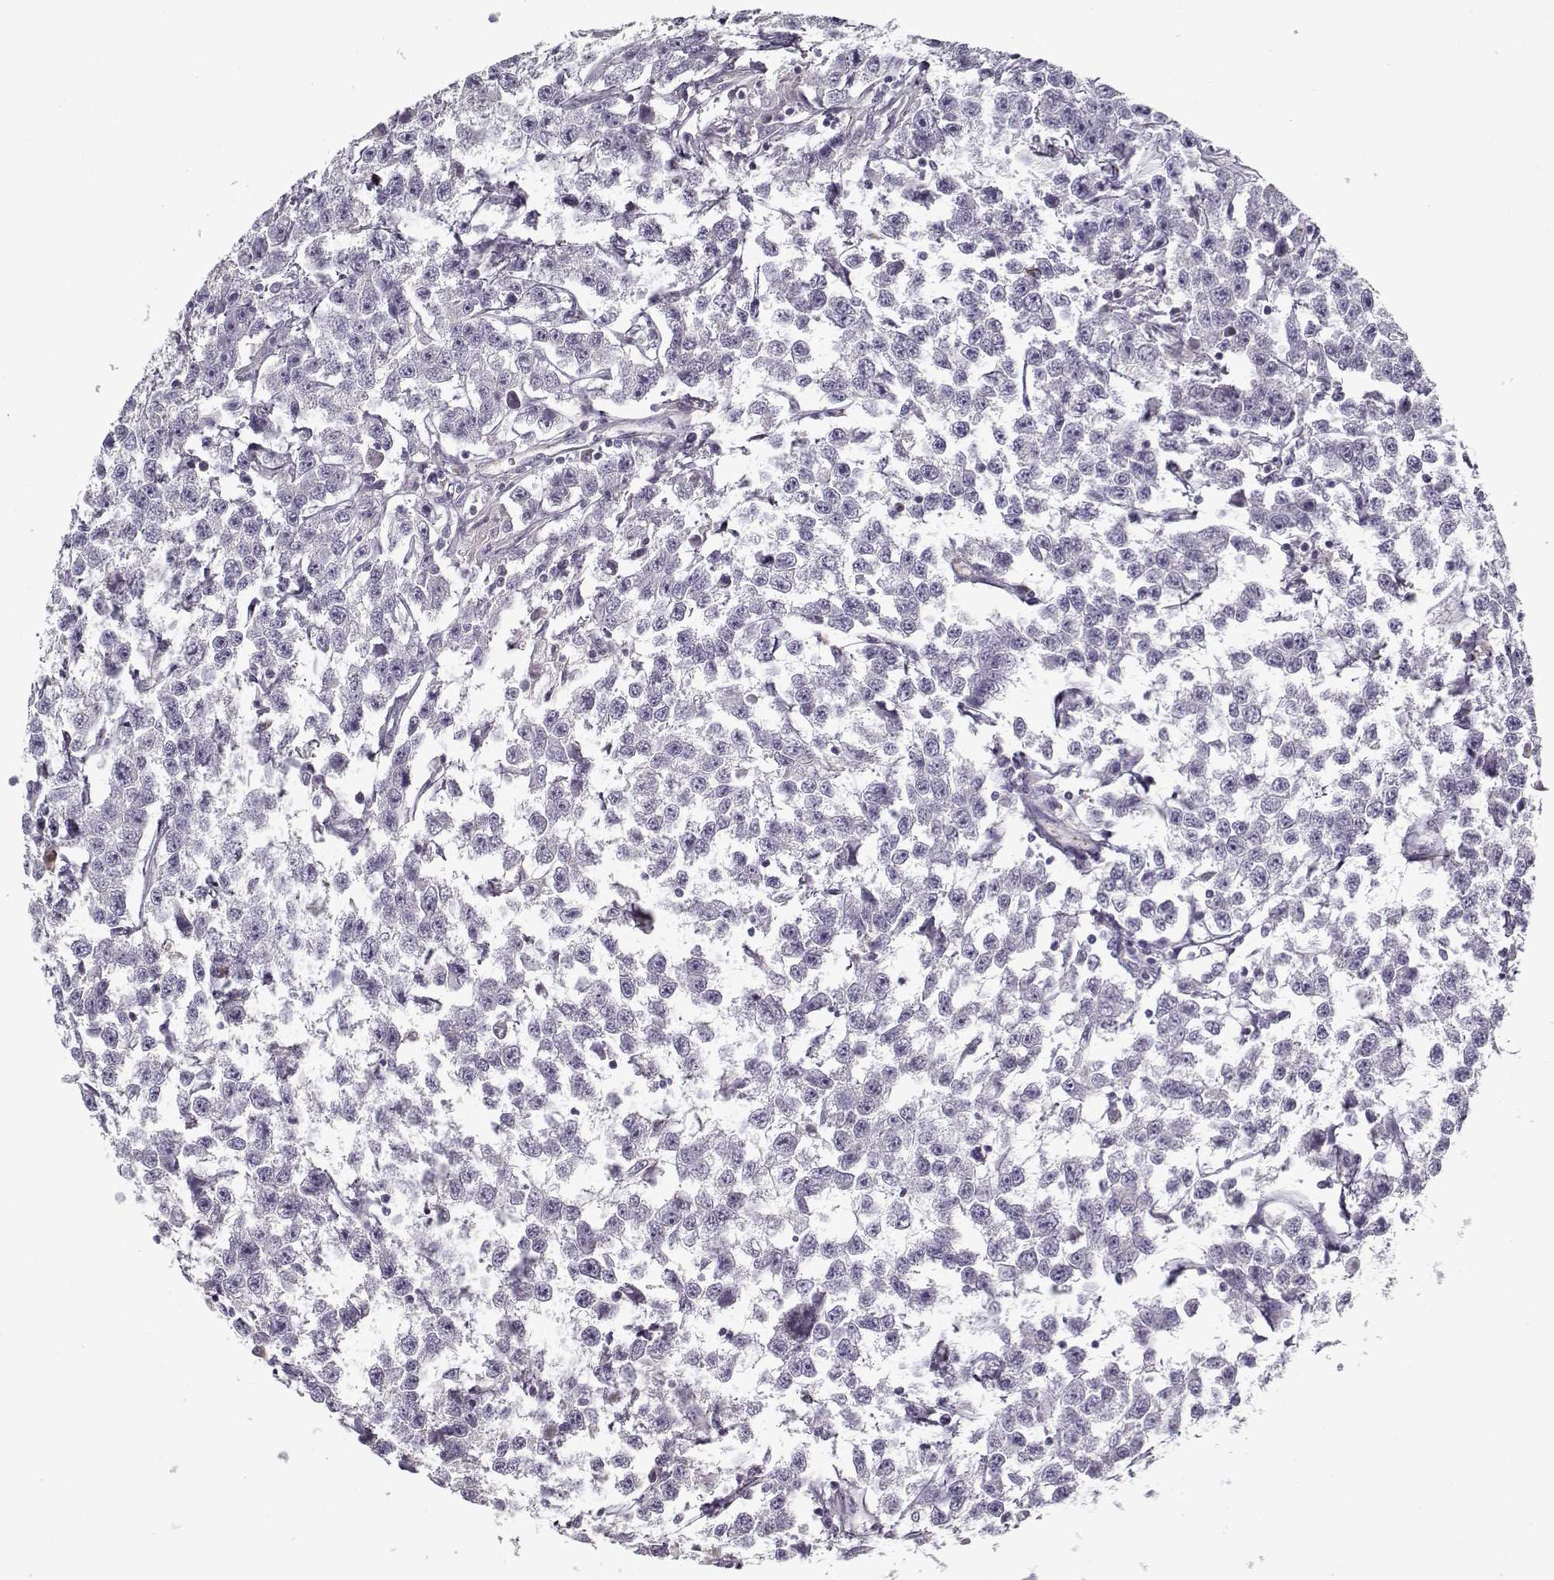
{"staining": {"intensity": "negative", "quantity": "none", "location": "none"}, "tissue": "testis cancer", "cell_type": "Tumor cells", "image_type": "cancer", "snomed": [{"axis": "morphology", "description": "Seminoma, NOS"}, {"axis": "topography", "description": "Testis"}], "caption": "Testis cancer was stained to show a protein in brown. There is no significant expression in tumor cells. (DAB immunohistochemistry visualized using brightfield microscopy, high magnification).", "gene": "UNC13D", "patient": {"sex": "male", "age": 59}}